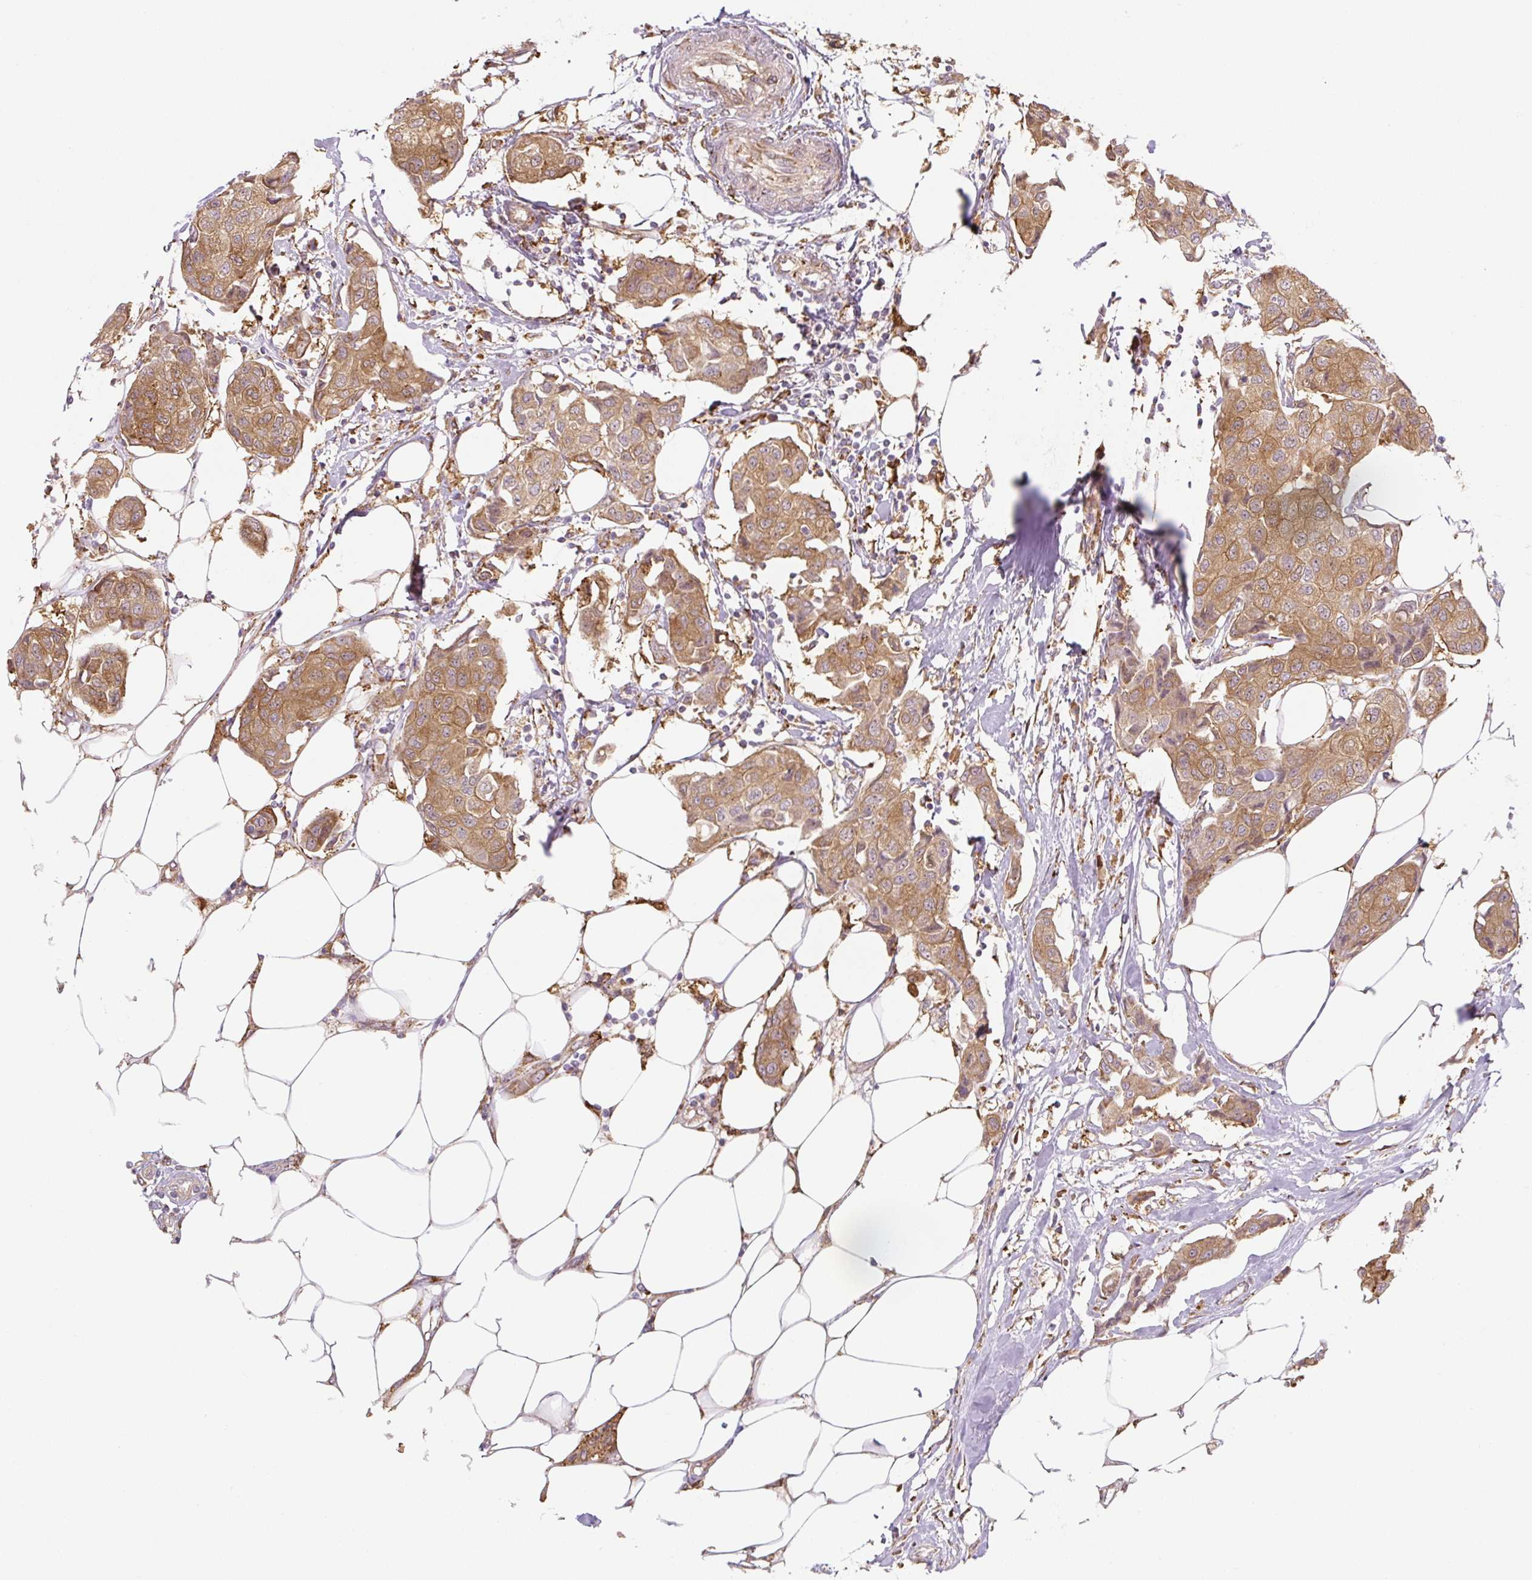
{"staining": {"intensity": "moderate", "quantity": ">75%", "location": "cytoplasmic/membranous"}, "tissue": "breast cancer", "cell_type": "Tumor cells", "image_type": "cancer", "snomed": [{"axis": "morphology", "description": "Duct carcinoma"}, {"axis": "topography", "description": "Breast"}, {"axis": "topography", "description": "Lymph node"}], "caption": "Immunohistochemistry (IHC) of breast cancer demonstrates medium levels of moderate cytoplasmic/membranous staining in about >75% of tumor cells. Nuclei are stained in blue.", "gene": "RASA1", "patient": {"sex": "female", "age": 80}}